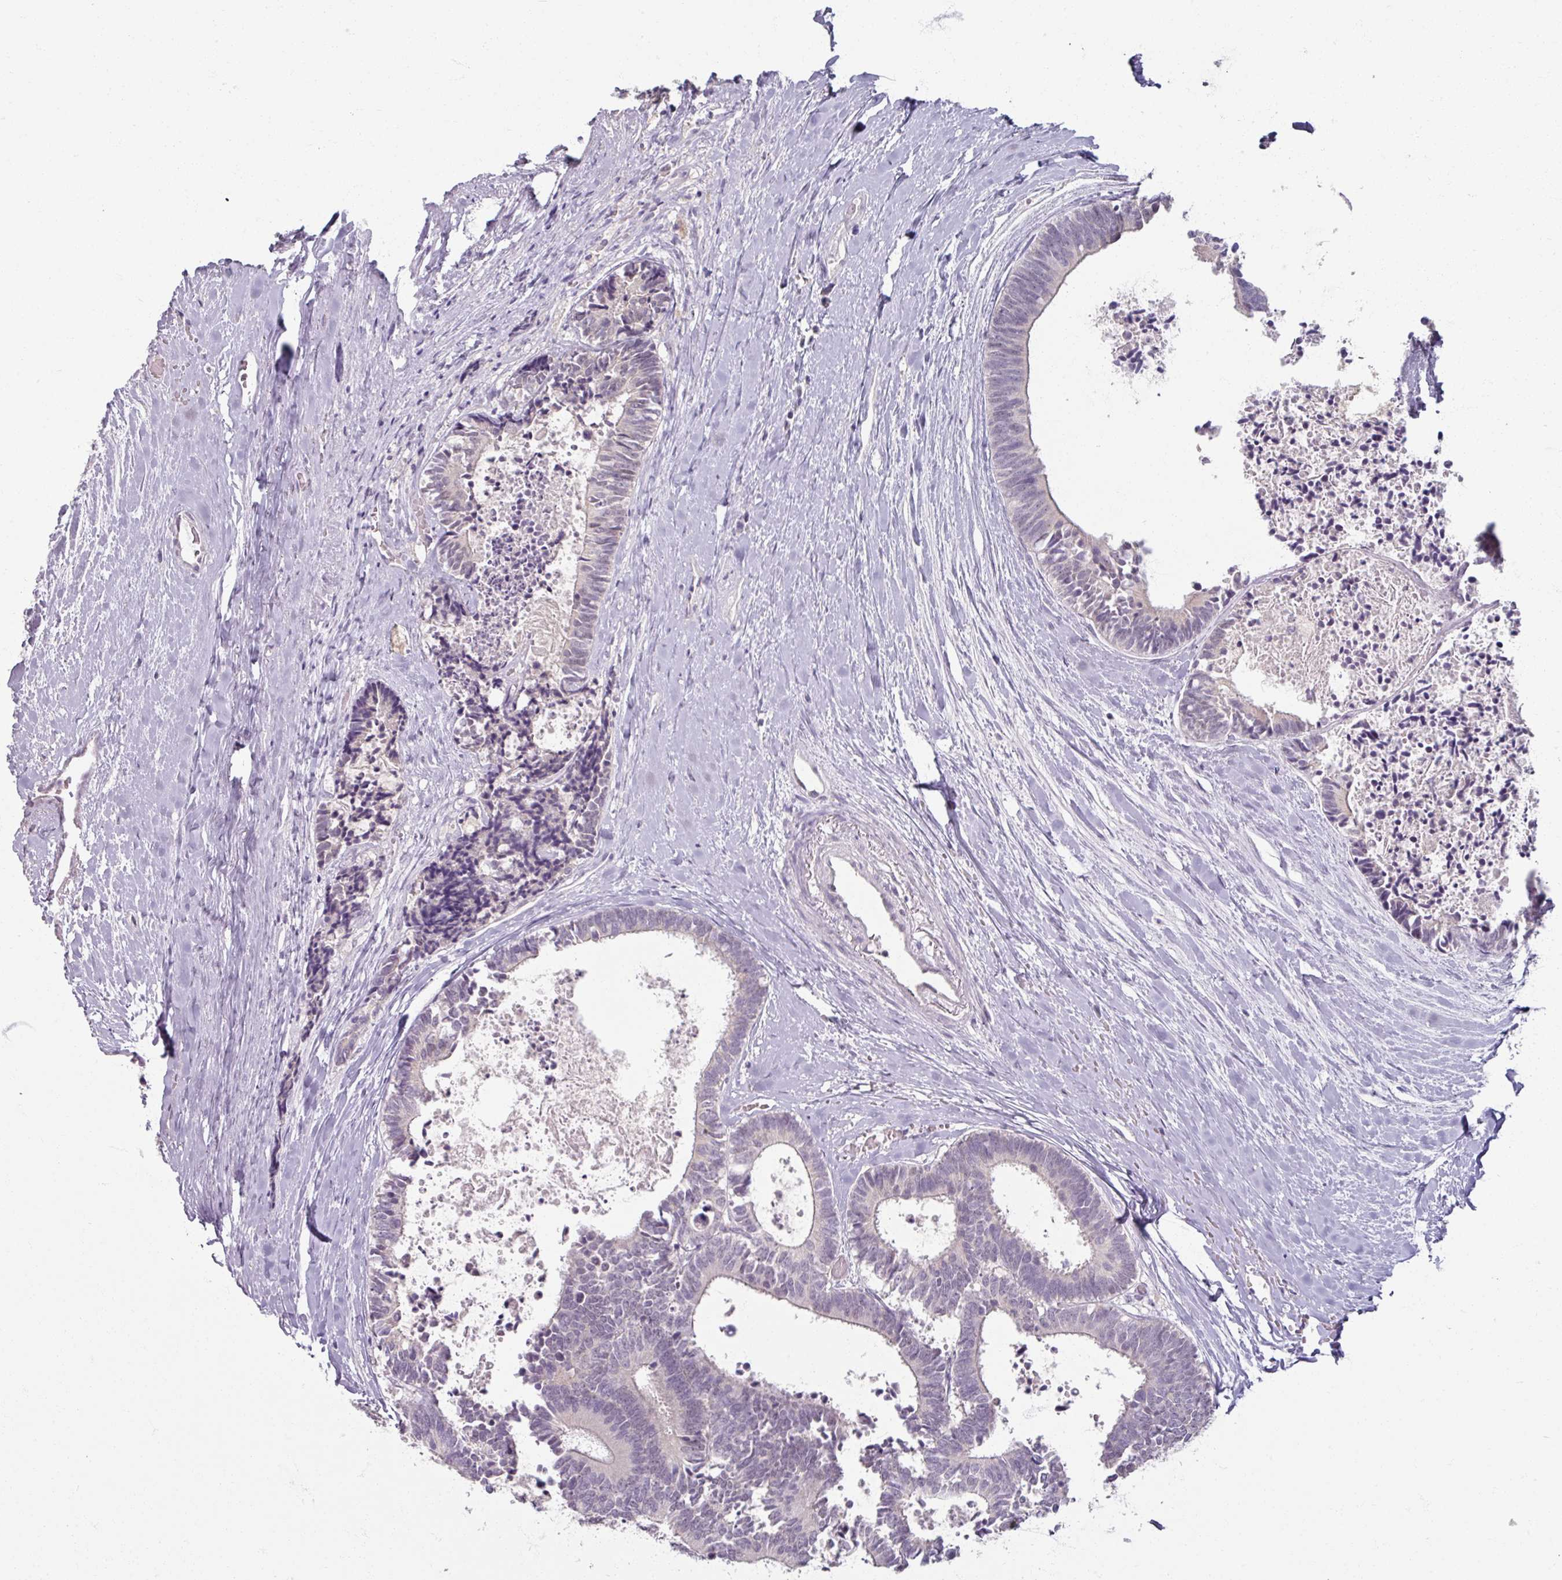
{"staining": {"intensity": "negative", "quantity": "none", "location": "none"}, "tissue": "colorectal cancer", "cell_type": "Tumor cells", "image_type": "cancer", "snomed": [{"axis": "morphology", "description": "Adenocarcinoma, NOS"}, {"axis": "topography", "description": "Colon"}, {"axis": "topography", "description": "Rectum"}], "caption": "Immunohistochemical staining of colorectal adenocarcinoma displays no significant positivity in tumor cells.", "gene": "SOX11", "patient": {"sex": "male", "age": 57}}